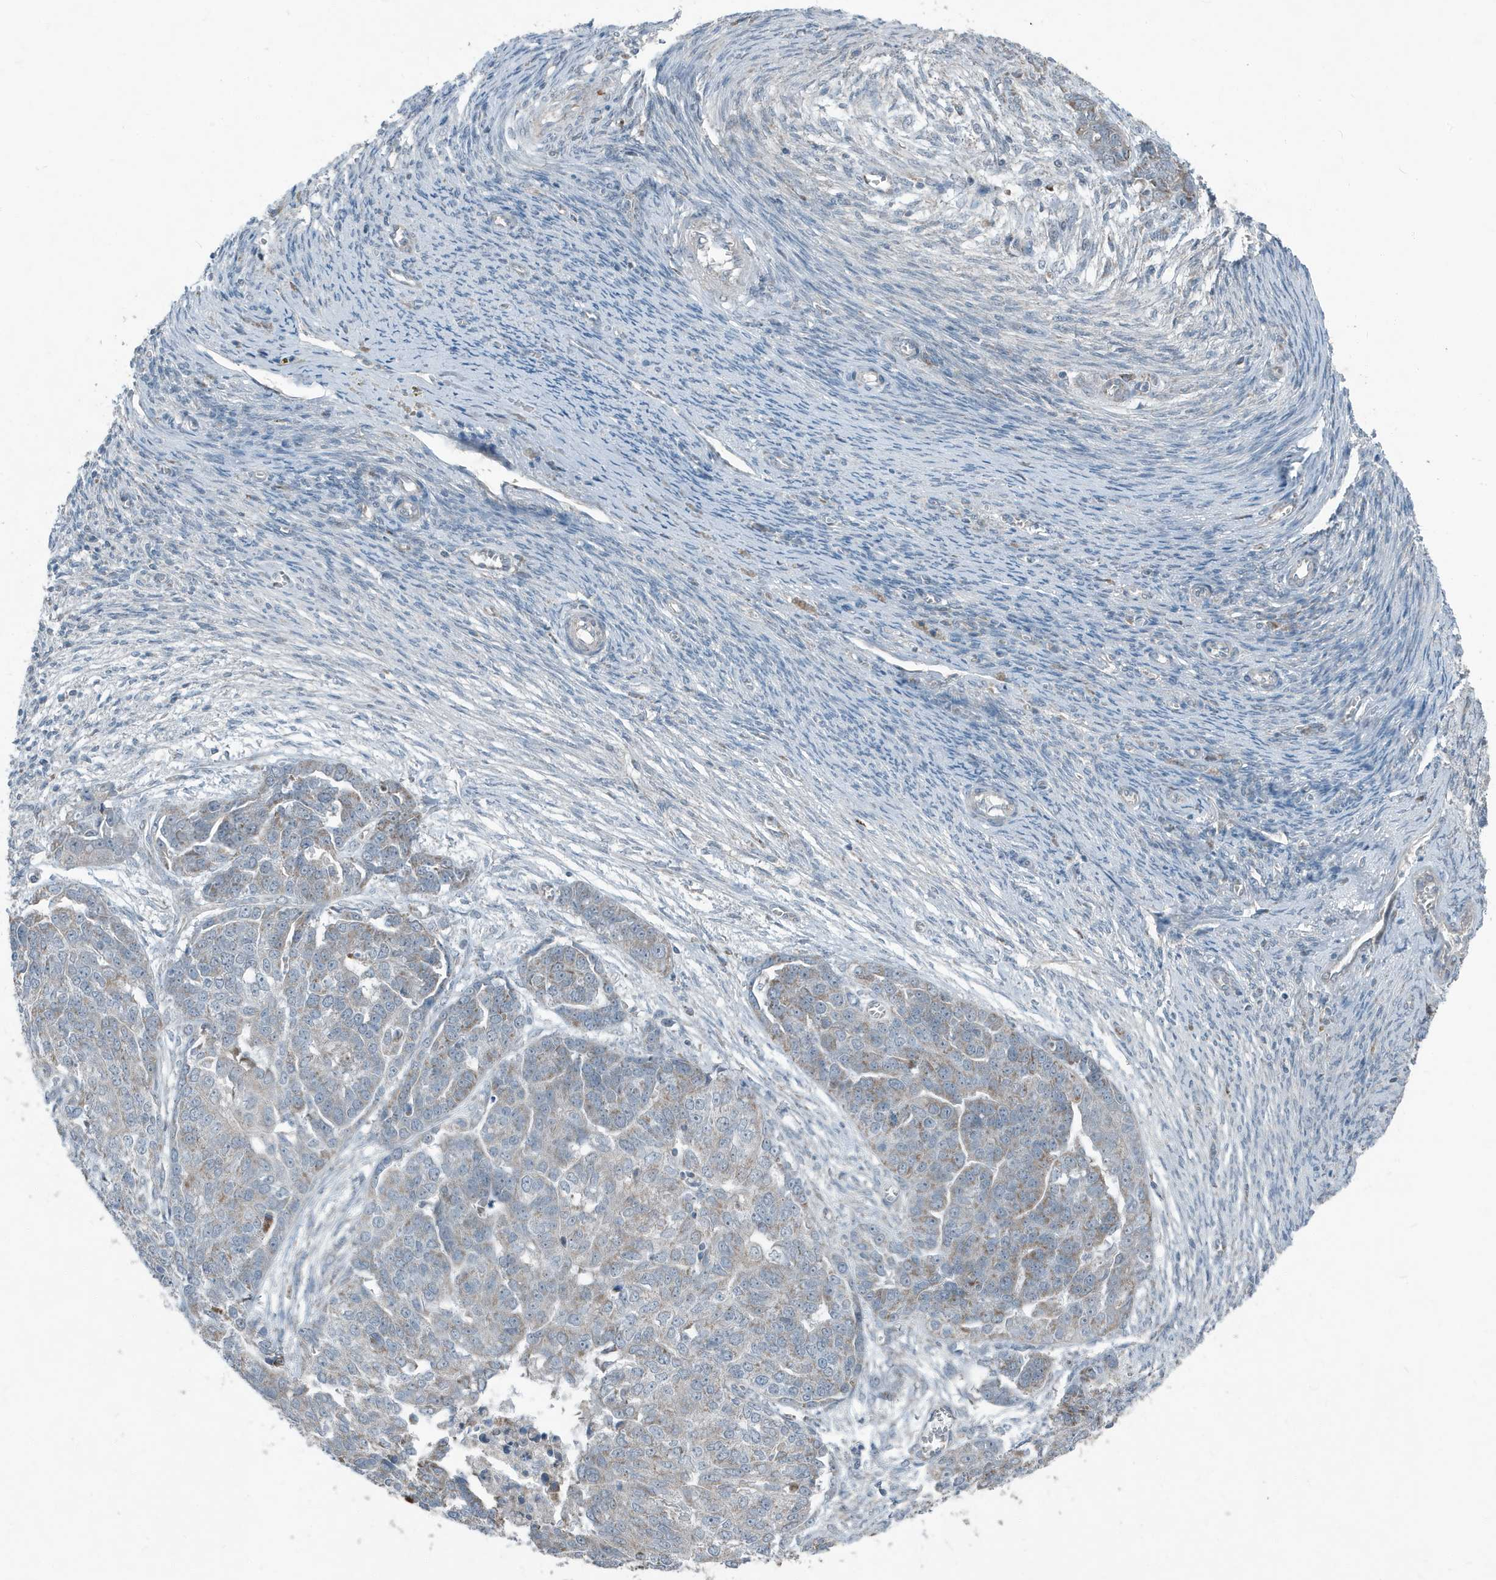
{"staining": {"intensity": "moderate", "quantity": "<25%", "location": "cytoplasmic/membranous"}, "tissue": "ovarian cancer", "cell_type": "Tumor cells", "image_type": "cancer", "snomed": [{"axis": "morphology", "description": "Cystadenocarcinoma, serous, NOS"}, {"axis": "topography", "description": "Ovary"}], "caption": "Ovarian serous cystadenocarcinoma stained for a protein (brown) displays moderate cytoplasmic/membranous positive expression in approximately <25% of tumor cells.", "gene": "MT-CYB", "patient": {"sex": "female", "age": 44}}